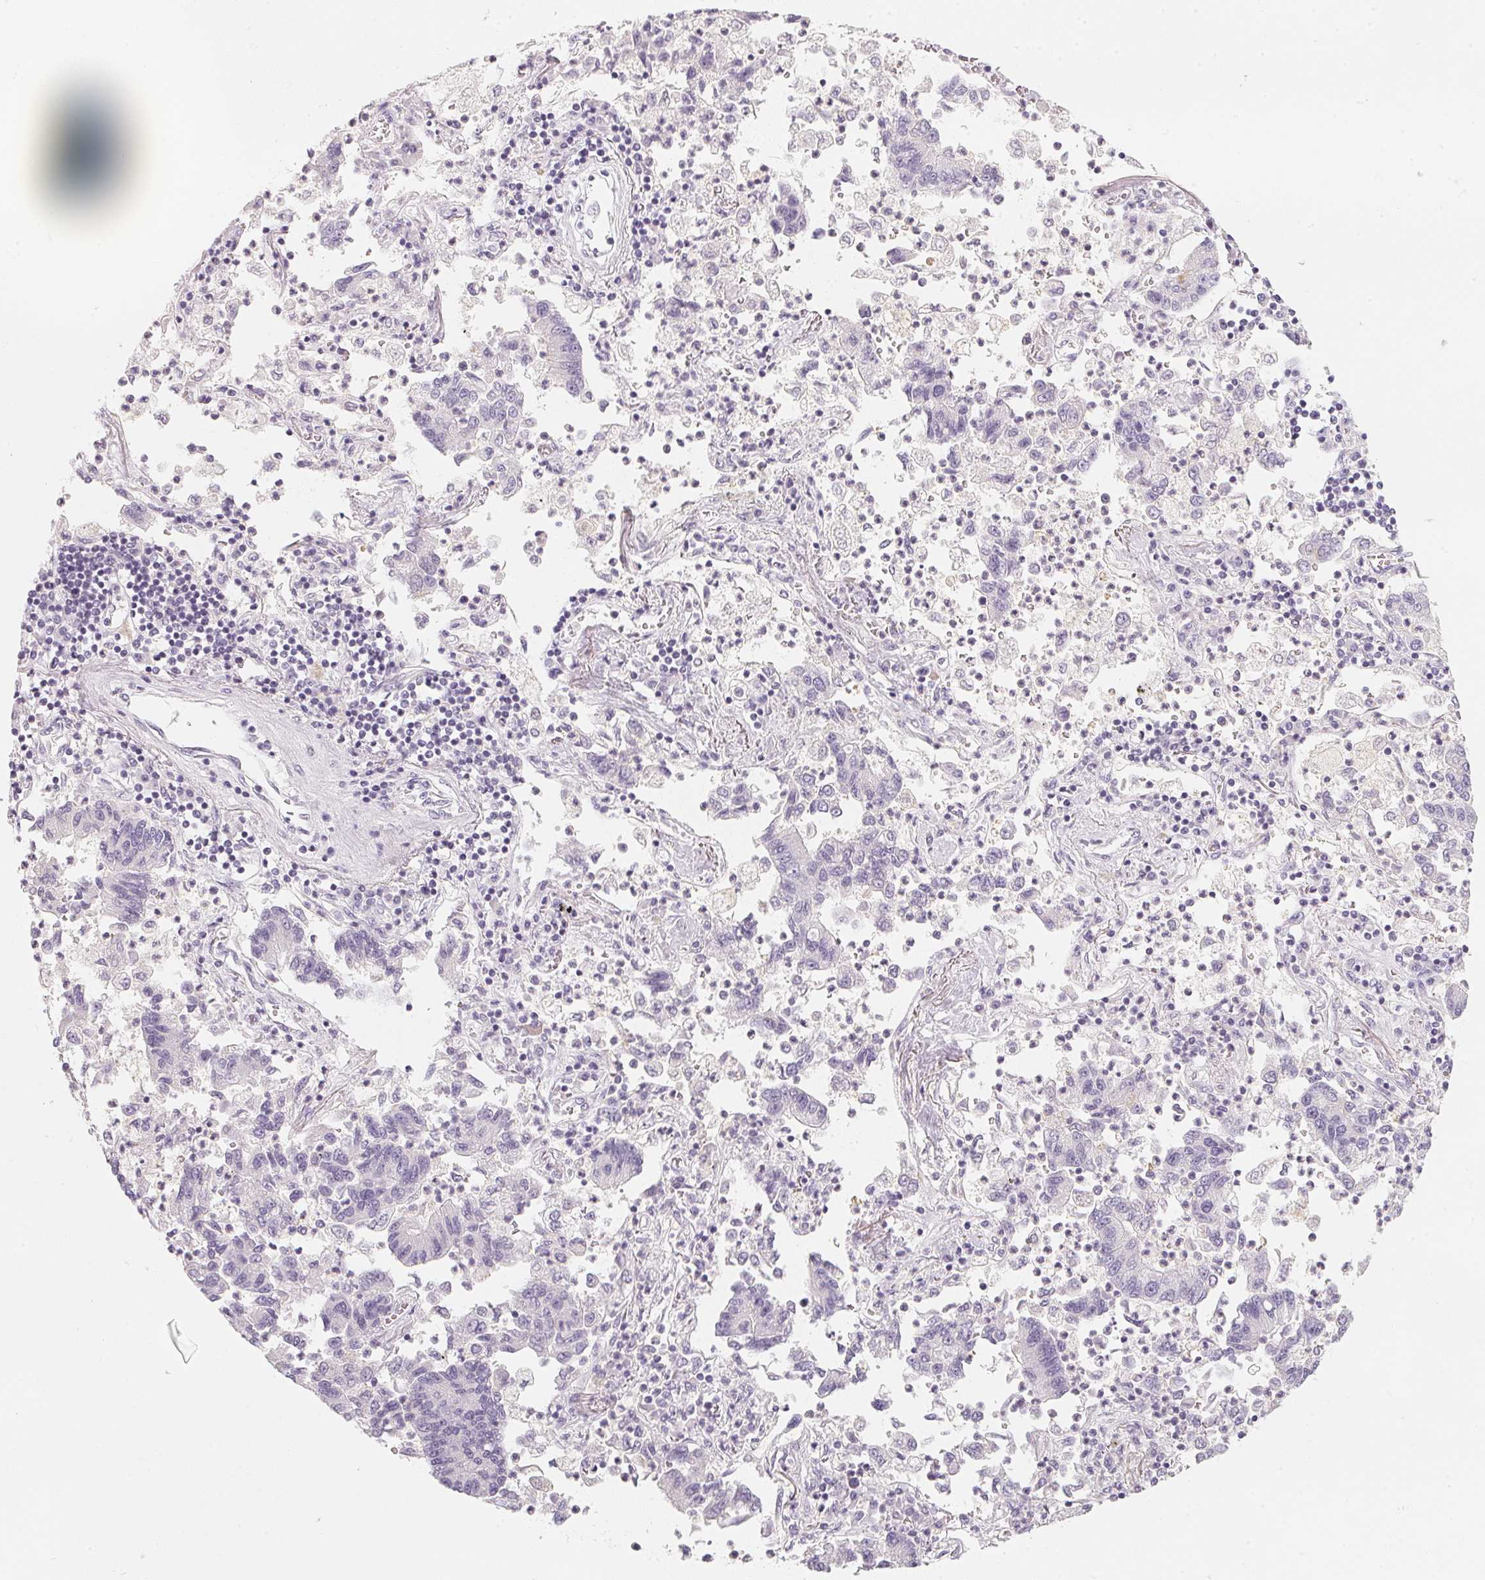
{"staining": {"intensity": "negative", "quantity": "none", "location": "none"}, "tissue": "lung cancer", "cell_type": "Tumor cells", "image_type": "cancer", "snomed": [{"axis": "morphology", "description": "Adenocarcinoma, NOS"}, {"axis": "topography", "description": "Lung"}], "caption": "The immunohistochemistry (IHC) micrograph has no significant staining in tumor cells of lung cancer tissue.", "gene": "CFAP276", "patient": {"sex": "female", "age": 57}}